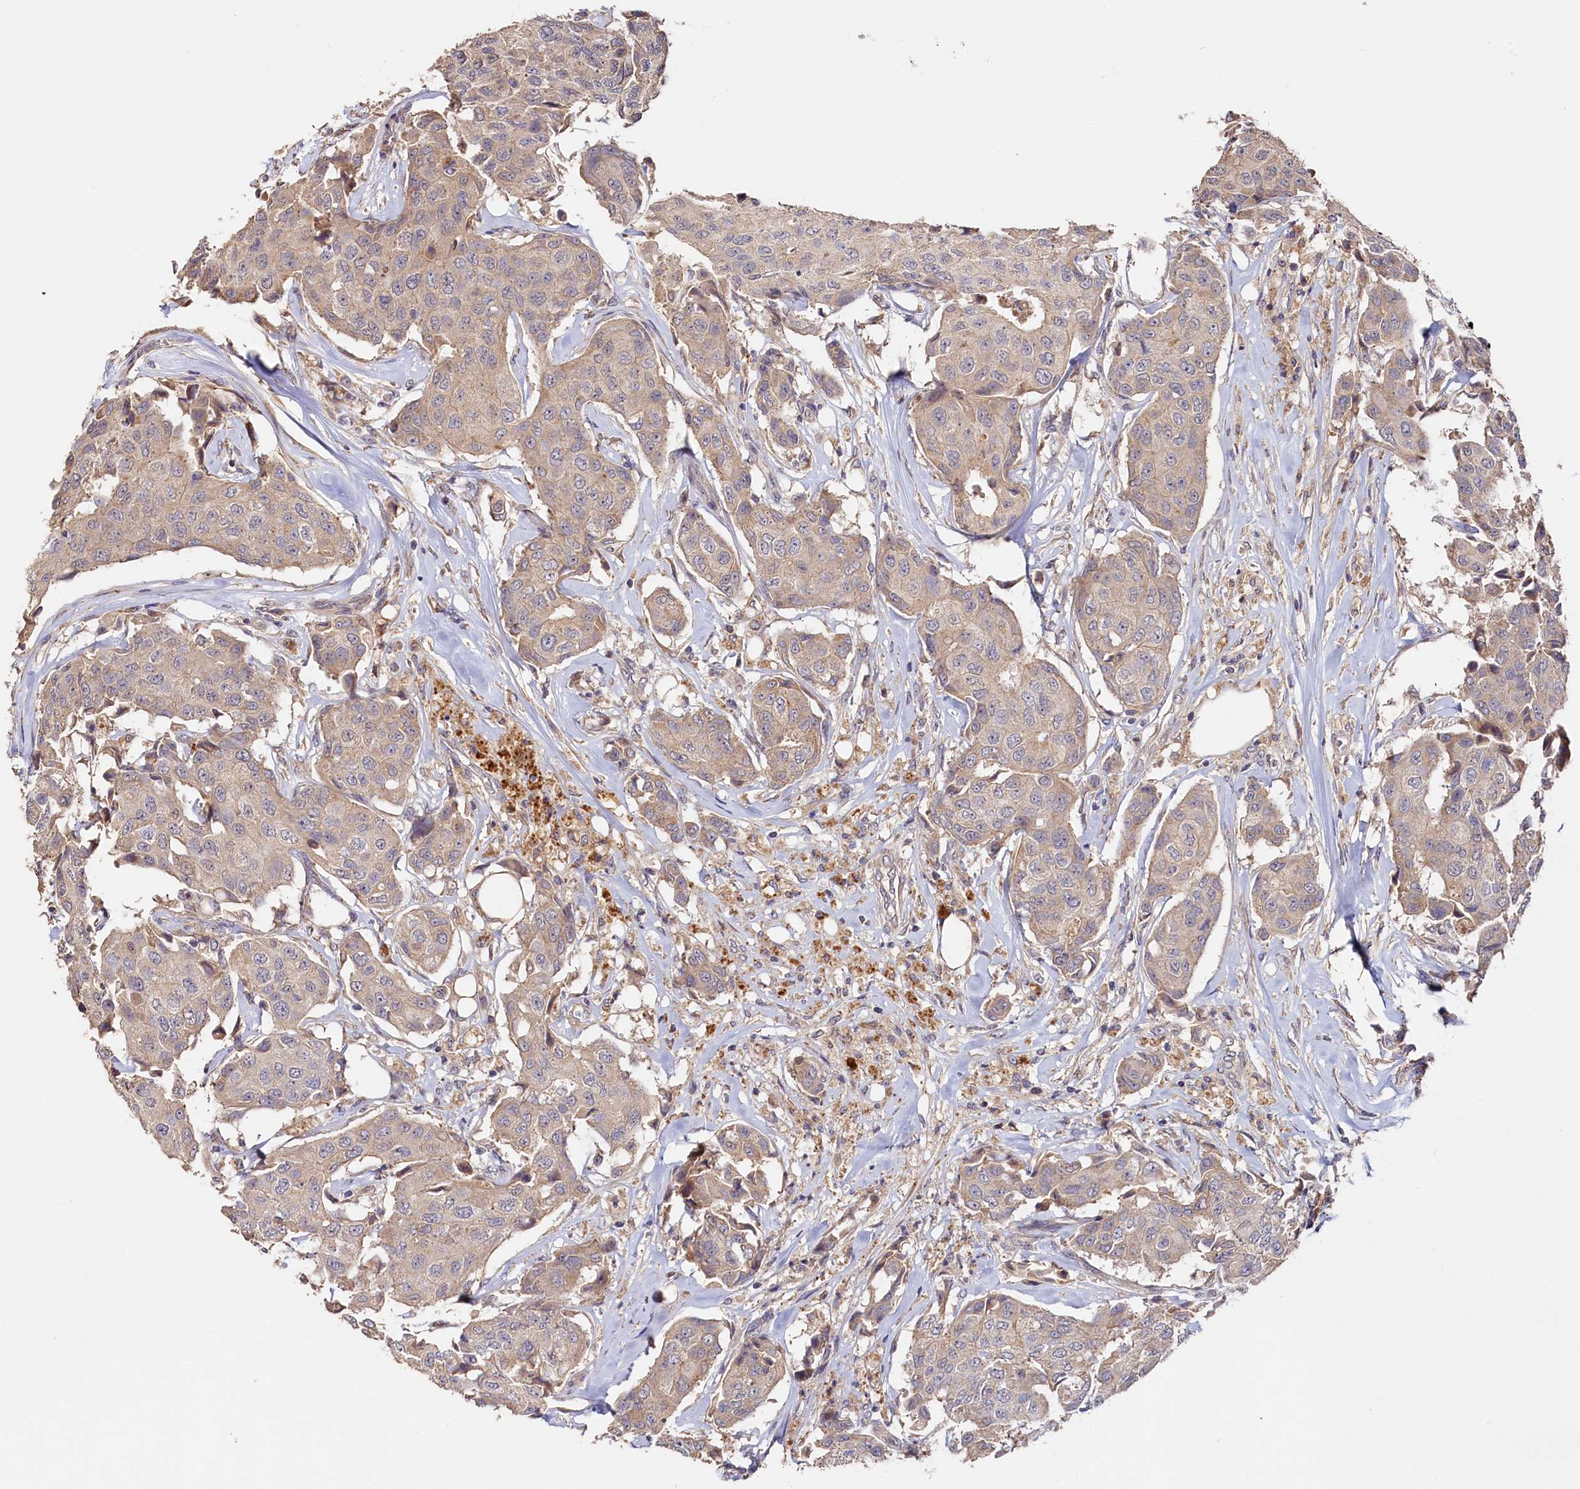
{"staining": {"intensity": "weak", "quantity": "25%-75%", "location": "cytoplasmic/membranous"}, "tissue": "breast cancer", "cell_type": "Tumor cells", "image_type": "cancer", "snomed": [{"axis": "morphology", "description": "Duct carcinoma"}, {"axis": "topography", "description": "Breast"}], "caption": "This photomicrograph shows immunohistochemistry staining of breast cancer (infiltrating ductal carcinoma), with low weak cytoplasmic/membranous positivity in approximately 25%-75% of tumor cells.", "gene": "TANGO6", "patient": {"sex": "female", "age": 80}}